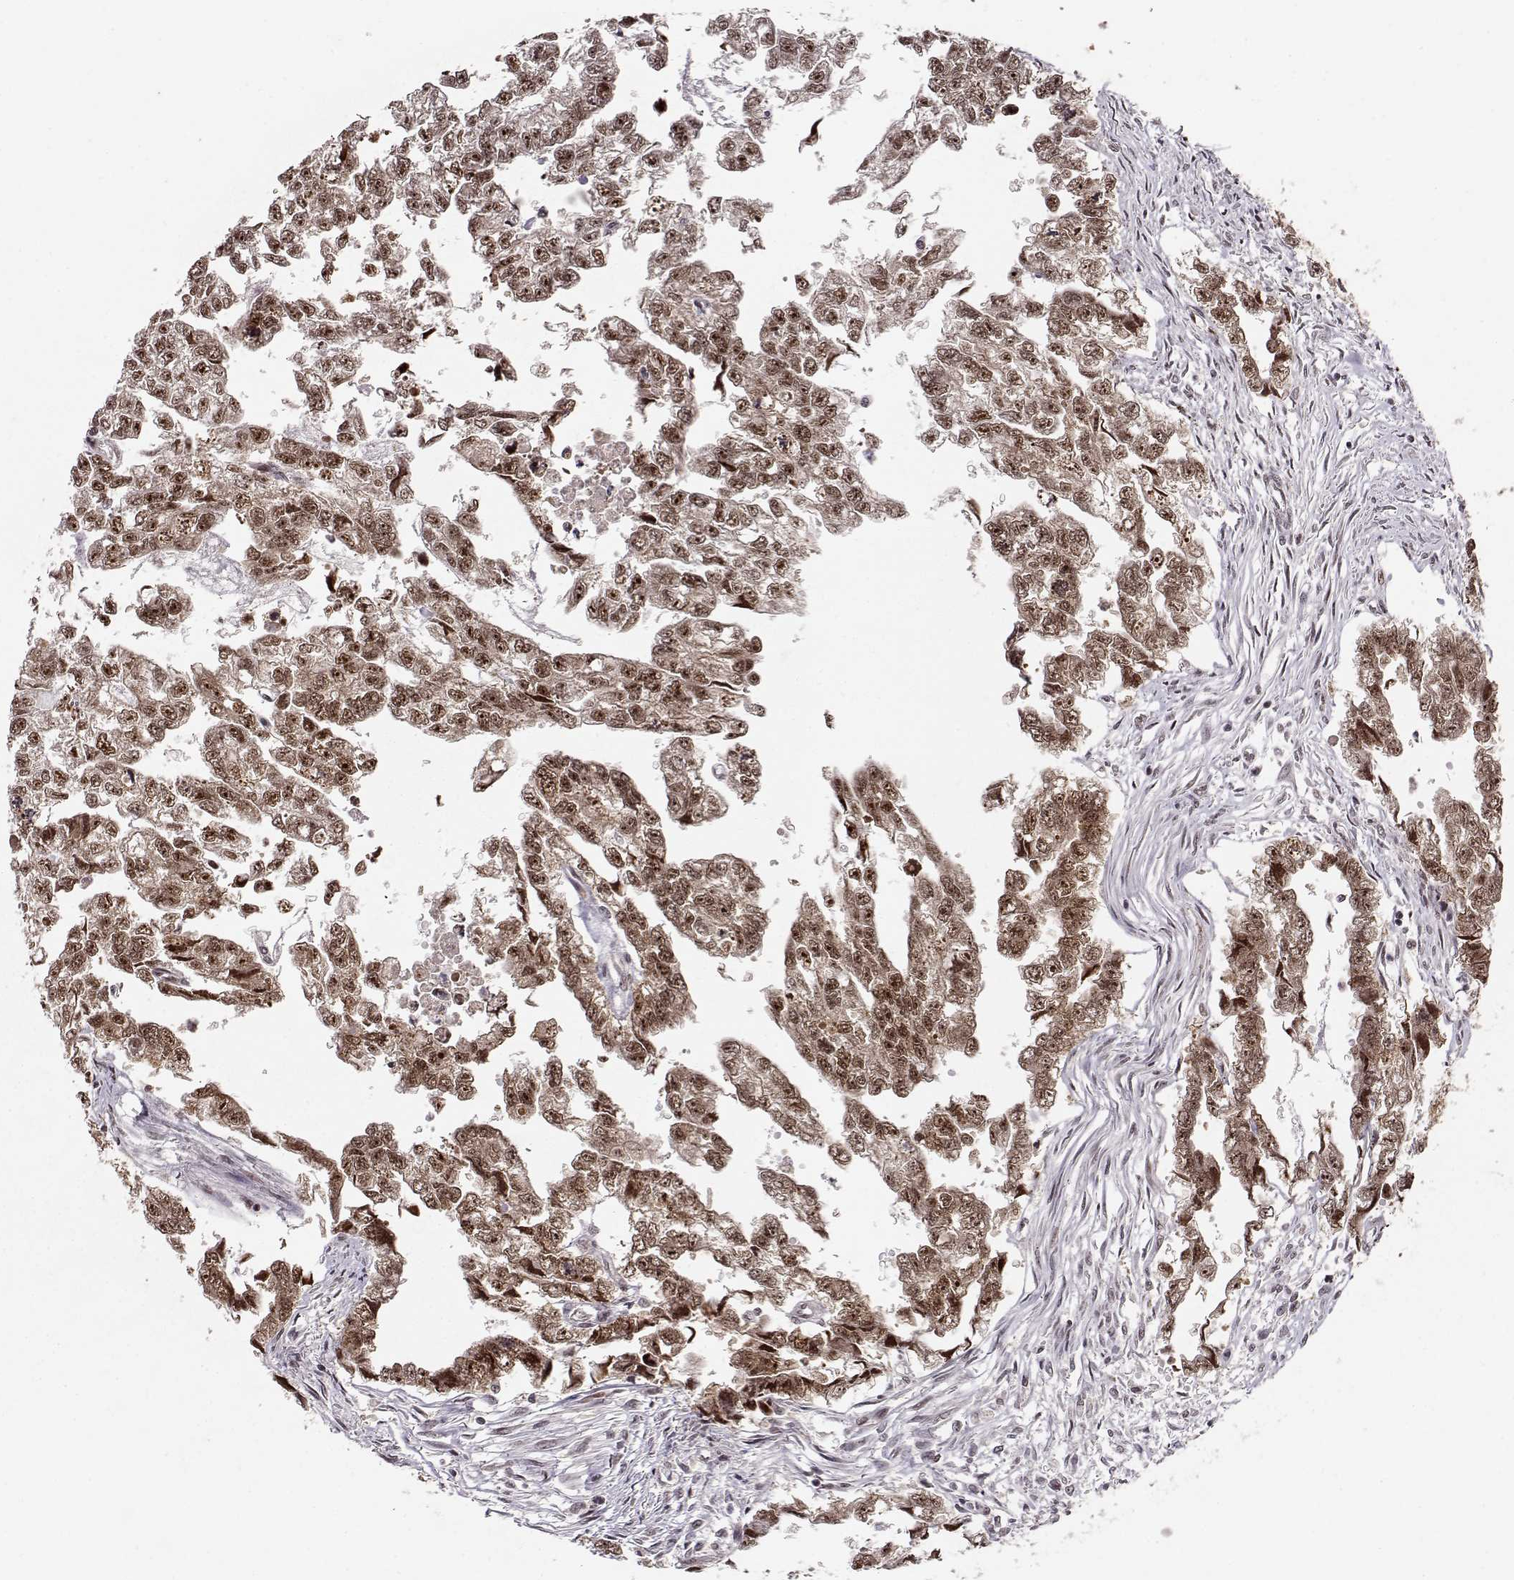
{"staining": {"intensity": "strong", "quantity": ">75%", "location": "cytoplasmic/membranous,nuclear"}, "tissue": "testis cancer", "cell_type": "Tumor cells", "image_type": "cancer", "snomed": [{"axis": "morphology", "description": "Carcinoma, Embryonal, NOS"}, {"axis": "morphology", "description": "Teratoma, malignant, NOS"}, {"axis": "topography", "description": "Testis"}], "caption": "The photomicrograph demonstrates a brown stain indicating the presence of a protein in the cytoplasmic/membranous and nuclear of tumor cells in testis malignant teratoma.", "gene": "CSNK2A1", "patient": {"sex": "male", "age": 44}}